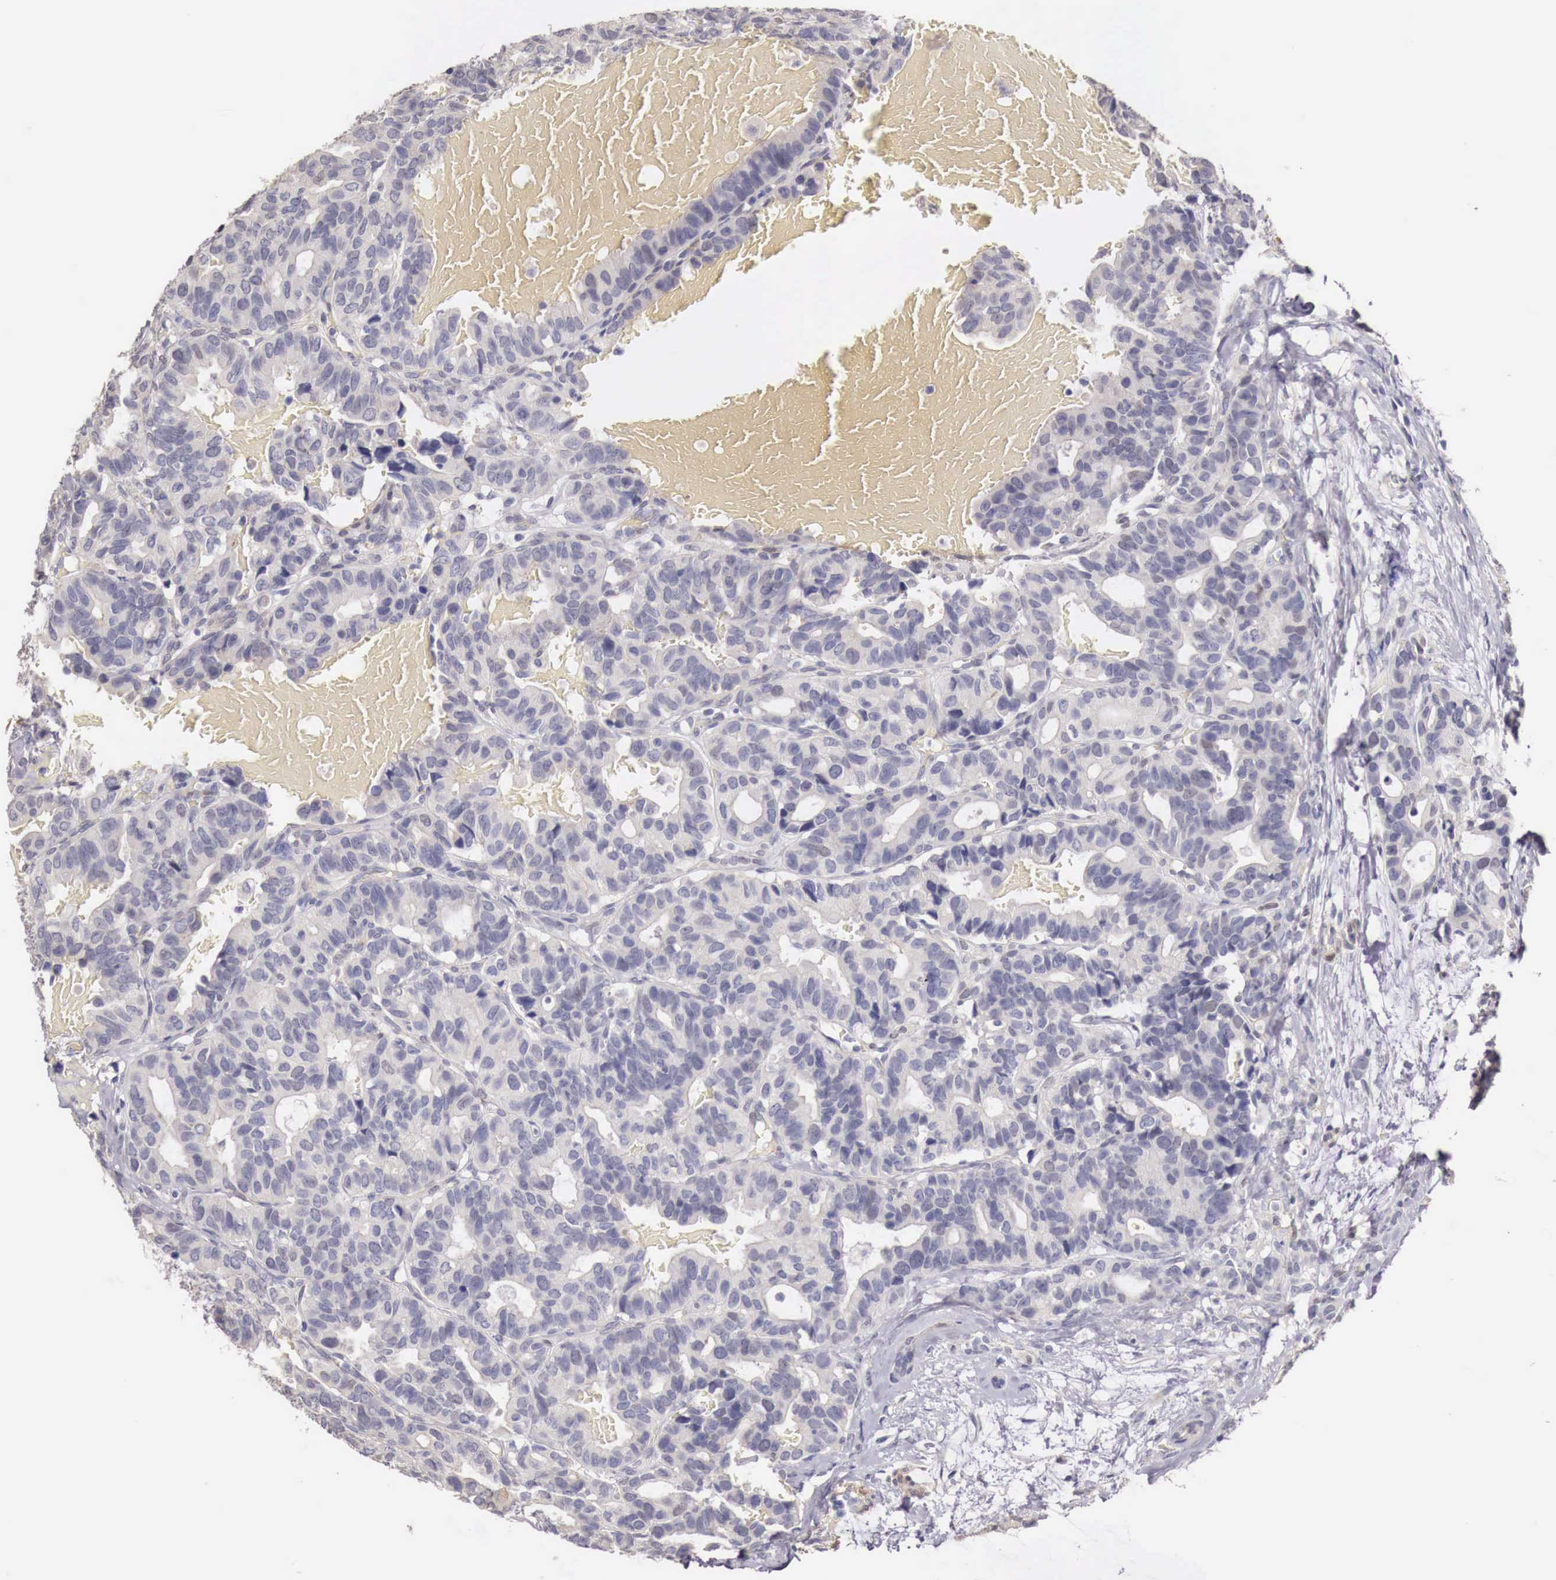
{"staining": {"intensity": "negative", "quantity": "none", "location": "none"}, "tissue": "breast cancer", "cell_type": "Tumor cells", "image_type": "cancer", "snomed": [{"axis": "morphology", "description": "Duct carcinoma"}, {"axis": "topography", "description": "Breast"}], "caption": "High magnification brightfield microscopy of intraductal carcinoma (breast) stained with DAB (3,3'-diaminobenzidine) (brown) and counterstained with hematoxylin (blue): tumor cells show no significant staining.", "gene": "ENOX2", "patient": {"sex": "female", "age": 69}}